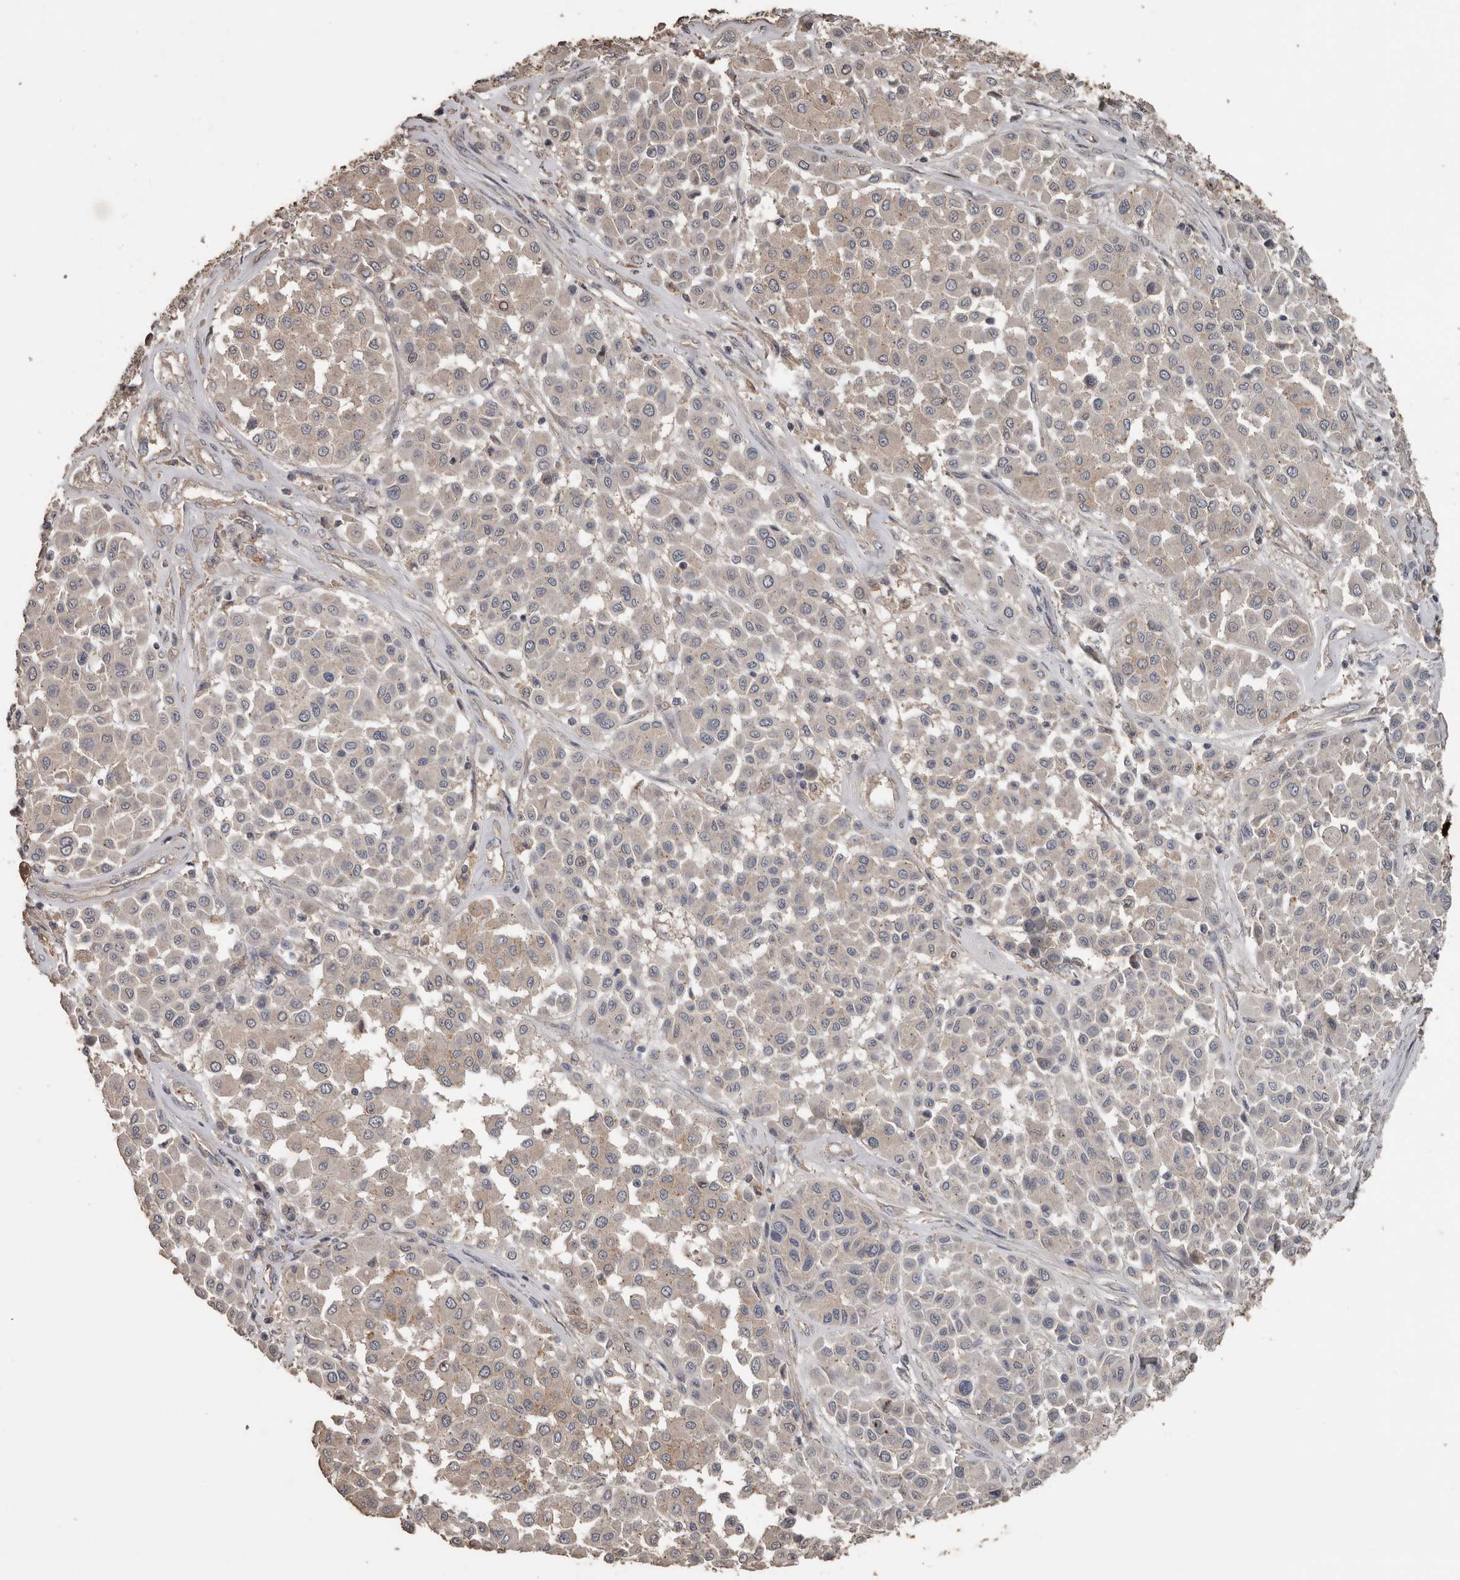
{"staining": {"intensity": "weak", "quantity": "<25%", "location": "cytoplasmic/membranous"}, "tissue": "melanoma", "cell_type": "Tumor cells", "image_type": "cancer", "snomed": [{"axis": "morphology", "description": "Malignant melanoma, Metastatic site"}, {"axis": "topography", "description": "Soft tissue"}], "caption": "Malignant melanoma (metastatic site) stained for a protein using IHC reveals no expression tumor cells.", "gene": "HYAL4", "patient": {"sex": "male", "age": 41}}